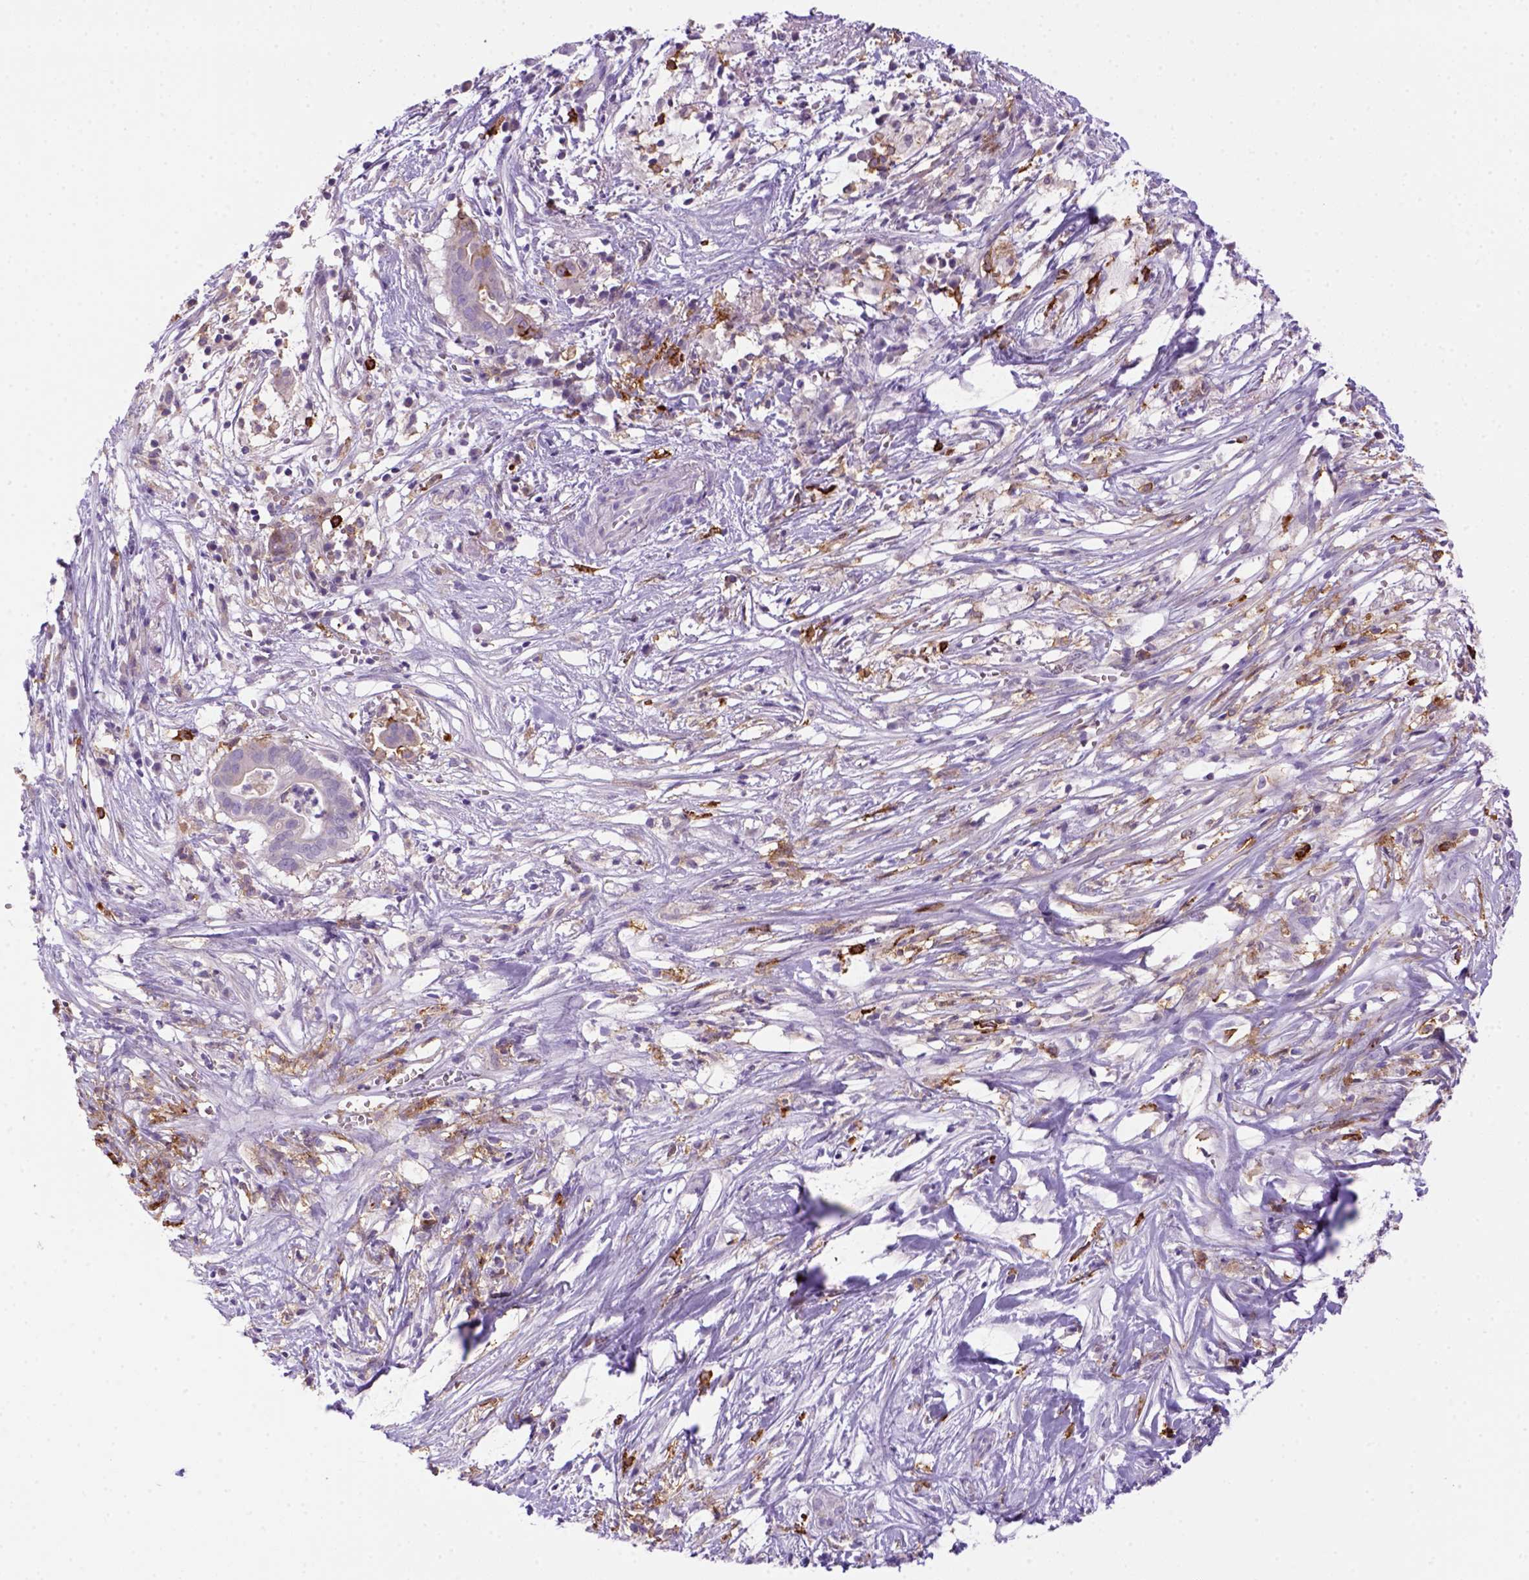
{"staining": {"intensity": "negative", "quantity": "none", "location": "none"}, "tissue": "pancreatic cancer", "cell_type": "Tumor cells", "image_type": "cancer", "snomed": [{"axis": "morphology", "description": "Adenocarcinoma, NOS"}, {"axis": "topography", "description": "Pancreas"}], "caption": "An immunohistochemistry image of pancreatic cancer (adenocarcinoma) is shown. There is no staining in tumor cells of pancreatic cancer (adenocarcinoma). (Brightfield microscopy of DAB immunohistochemistry (IHC) at high magnification).", "gene": "CD14", "patient": {"sex": "male", "age": 61}}